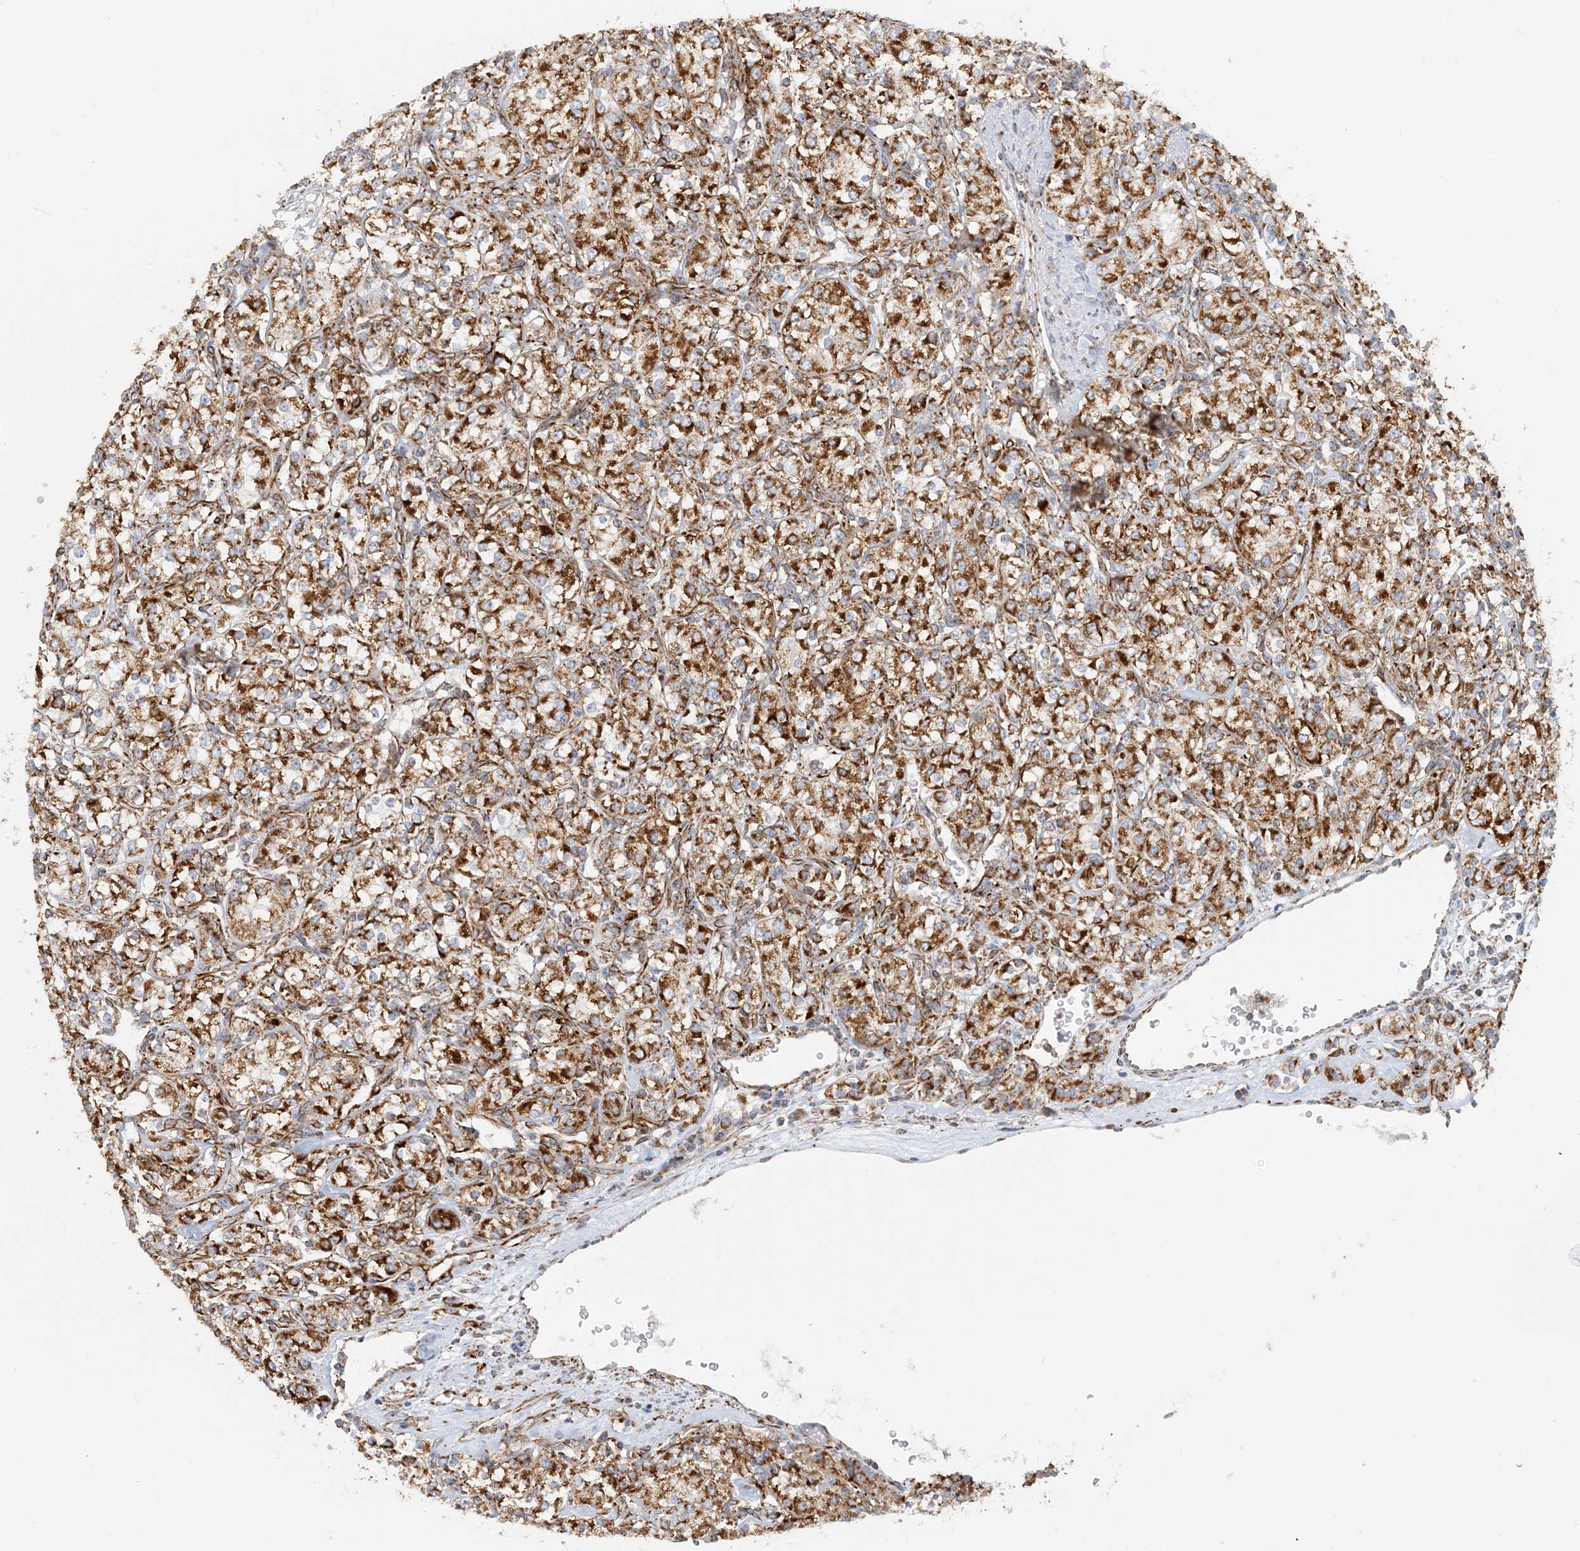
{"staining": {"intensity": "strong", "quantity": ">75%", "location": "cytoplasmic/membranous"}, "tissue": "renal cancer", "cell_type": "Tumor cells", "image_type": "cancer", "snomed": [{"axis": "morphology", "description": "Adenocarcinoma, NOS"}, {"axis": "topography", "description": "Kidney"}], "caption": "Renal adenocarcinoma stained with IHC demonstrates strong cytoplasmic/membranous expression in approximately >75% of tumor cells. The staining is performed using DAB (3,3'-diaminobenzidine) brown chromogen to label protein expression. The nuclei are counter-stained blue using hematoxylin.", "gene": "COA3", "patient": {"sex": "male", "age": 77}}